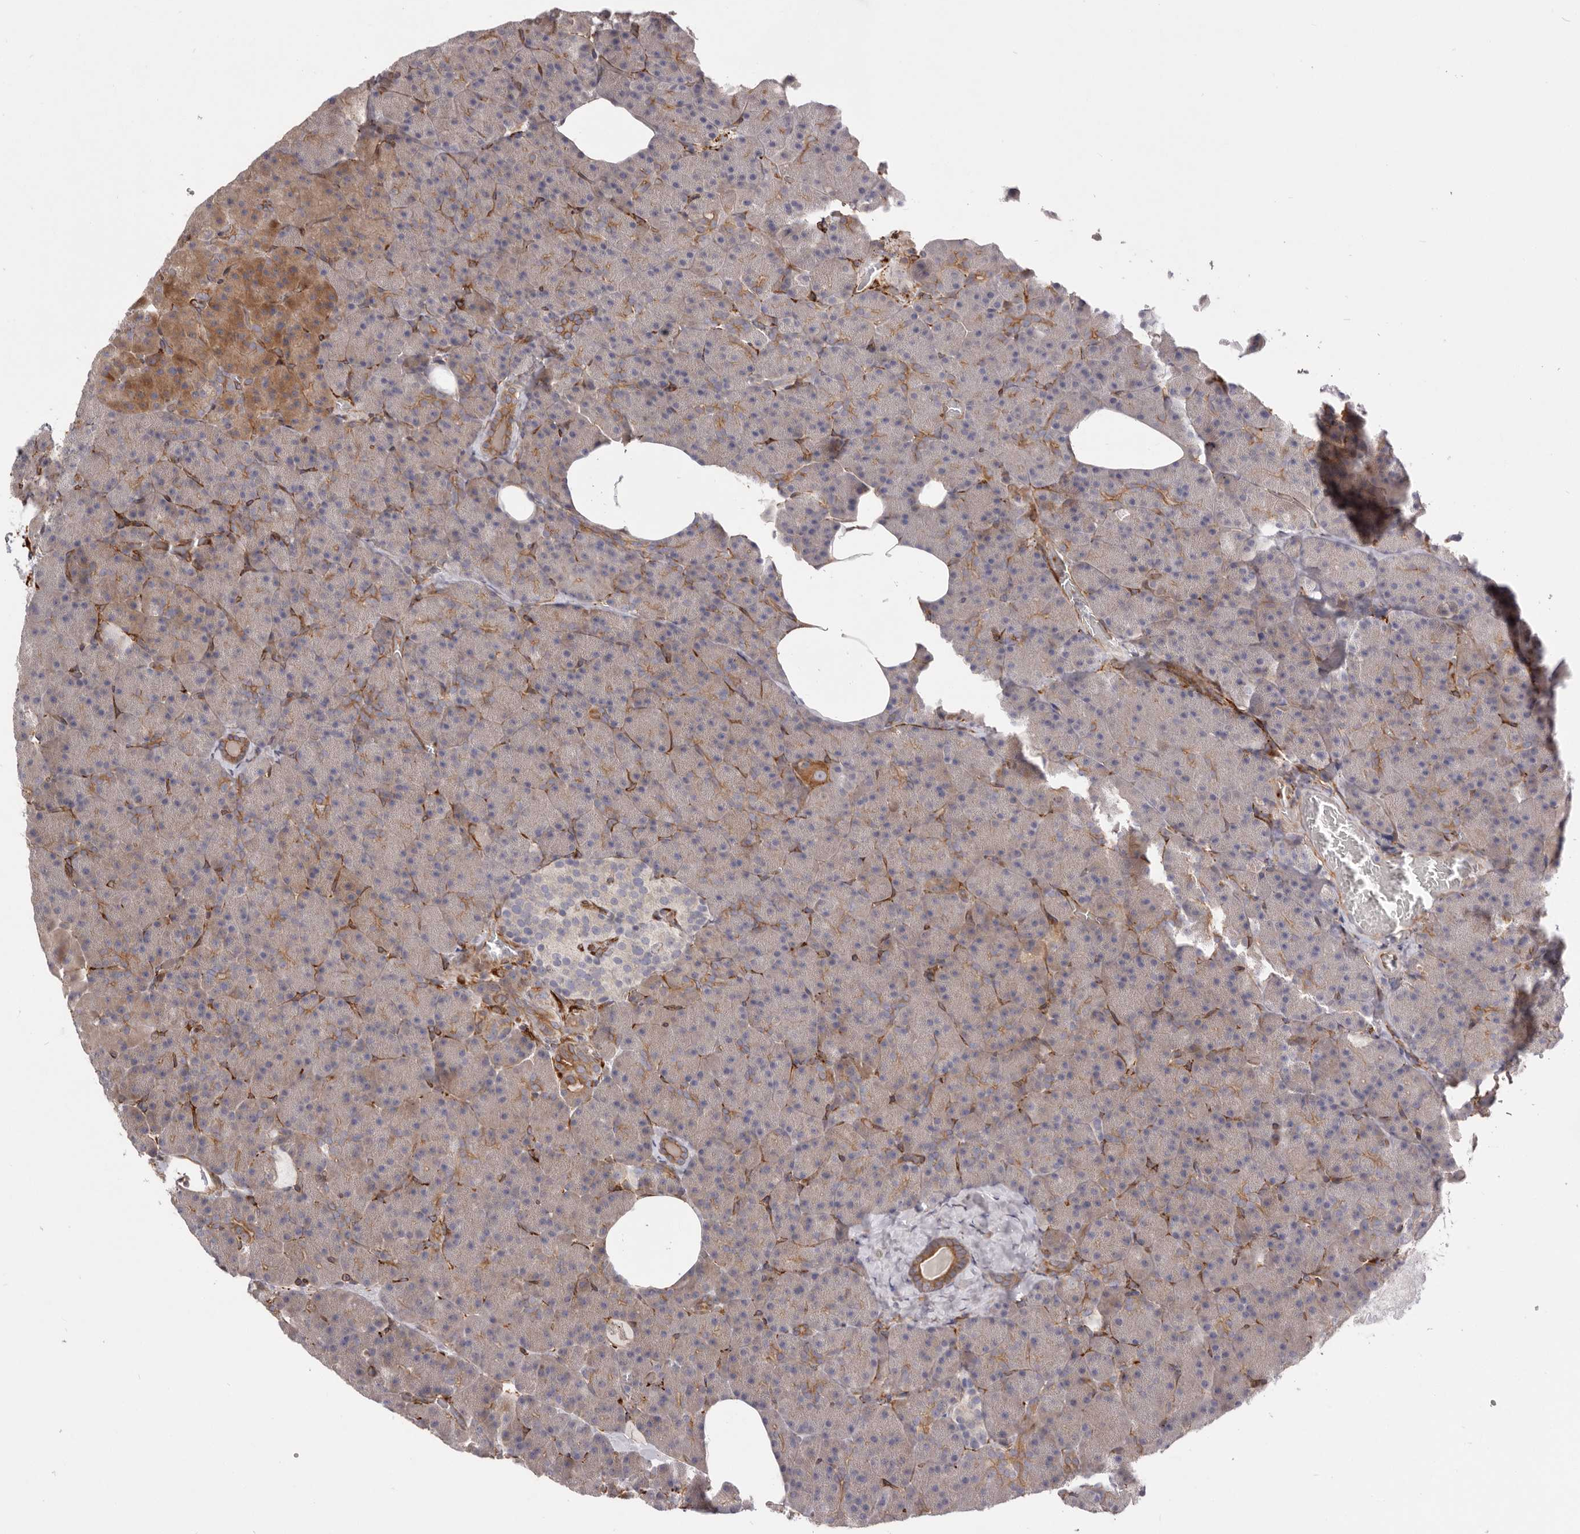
{"staining": {"intensity": "moderate", "quantity": "25%-75%", "location": "cytoplasmic/membranous"}, "tissue": "pancreas", "cell_type": "Exocrine glandular cells", "image_type": "normal", "snomed": [{"axis": "morphology", "description": "Normal tissue, NOS"}, {"axis": "morphology", "description": "Carcinoid, malignant, NOS"}, {"axis": "topography", "description": "Pancreas"}], "caption": "Immunohistochemical staining of normal pancreas demonstrates 25%-75% levels of moderate cytoplasmic/membranous protein expression in about 25%-75% of exocrine glandular cells.", "gene": "WDTC1", "patient": {"sex": "female", "age": 35}}